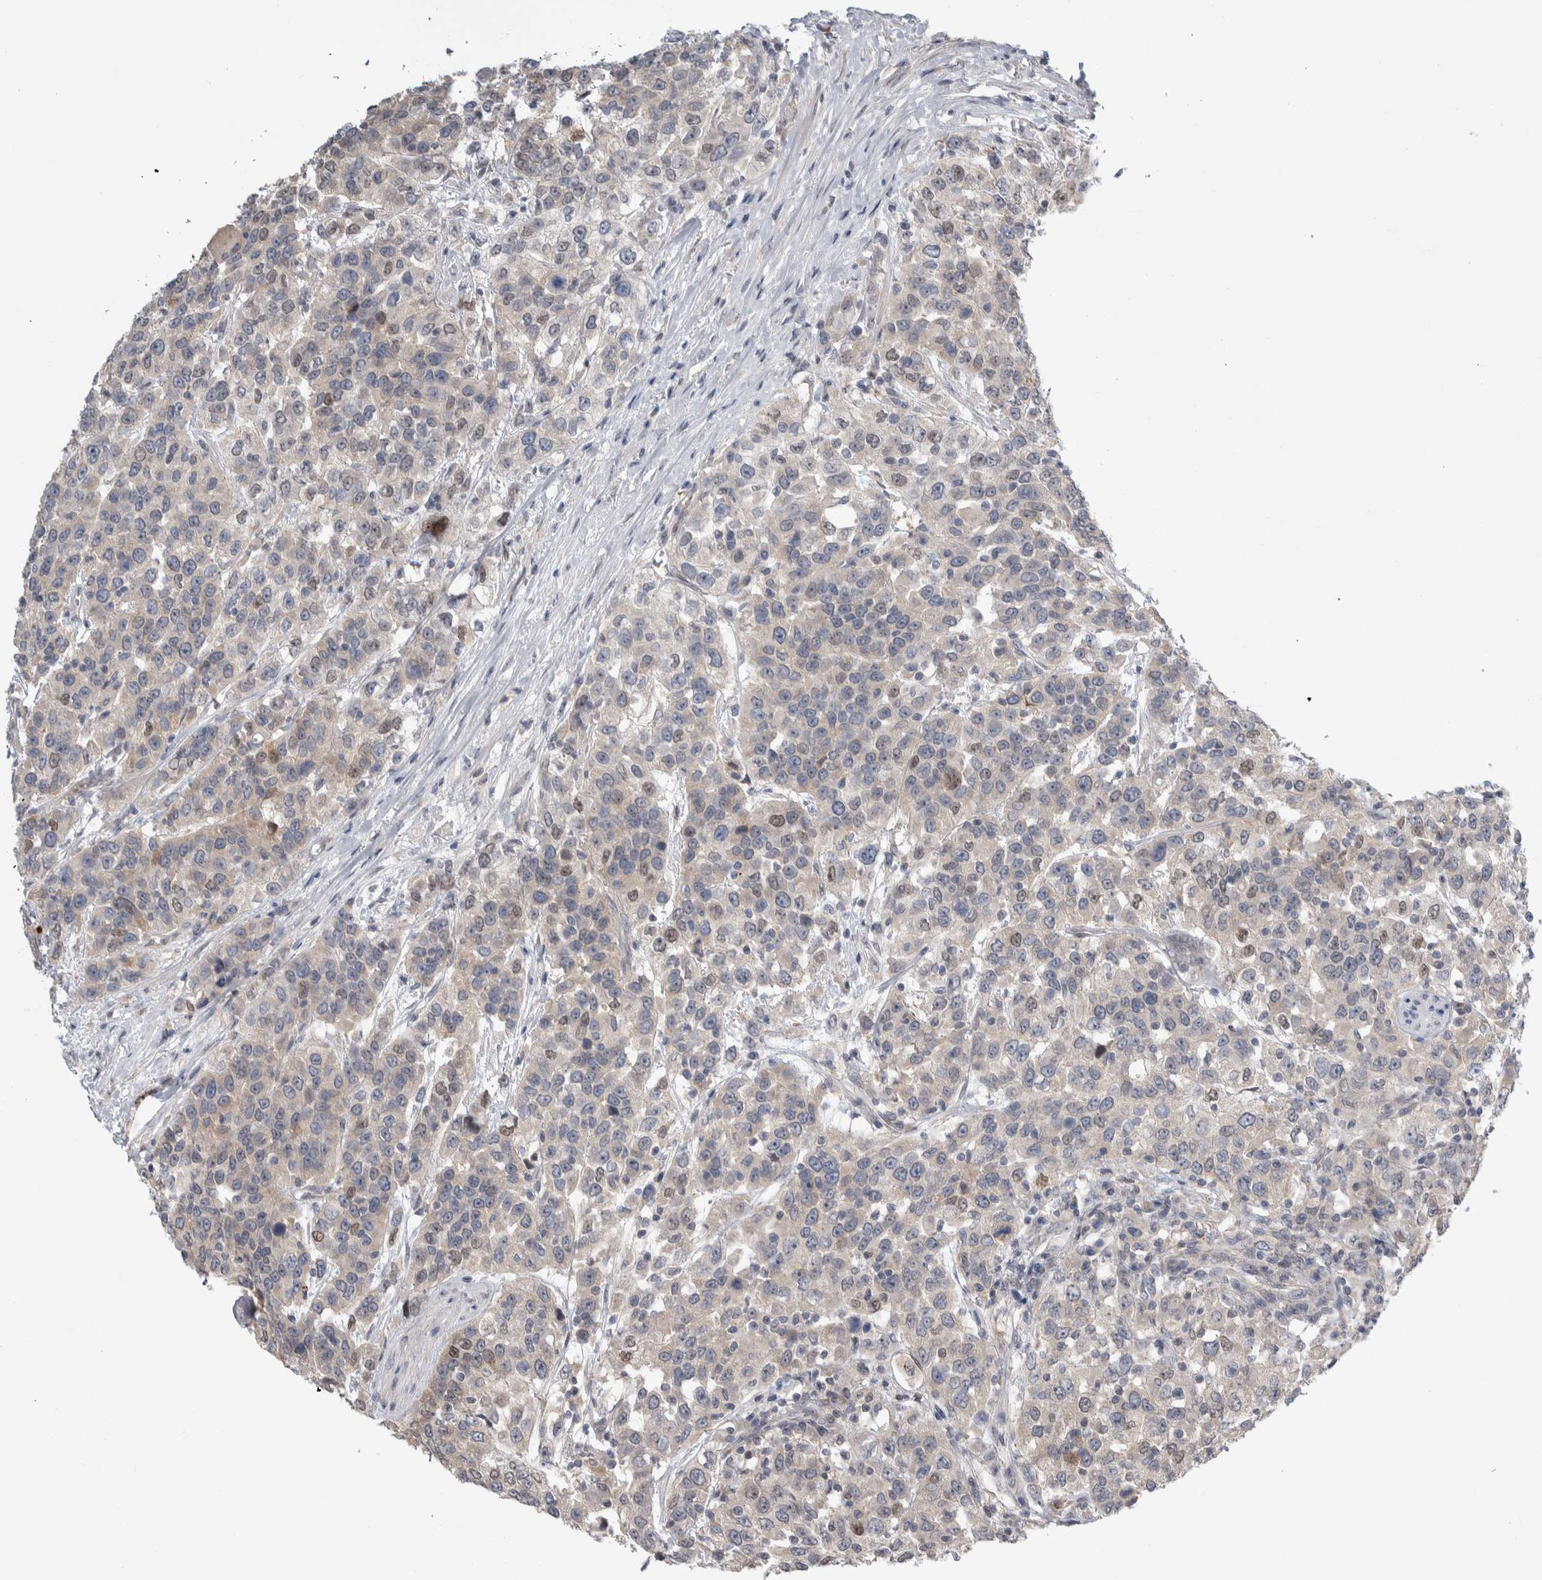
{"staining": {"intensity": "moderate", "quantity": "<25%", "location": "nuclear"}, "tissue": "urothelial cancer", "cell_type": "Tumor cells", "image_type": "cancer", "snomed": [{"axis": "morphology", "description": "Urothelial carcinoma, High grade"}, {"axis": "topography", "description": "Urinary bladder"}], "caption": "Human urothelial carcinoma (high-grade) stained with a brown dye shows moderate nuclear positive expression in approximately <25% of tumor cells.", "gene": "TAX1BP1", "patient": {"sex": "female", "age": 80}}